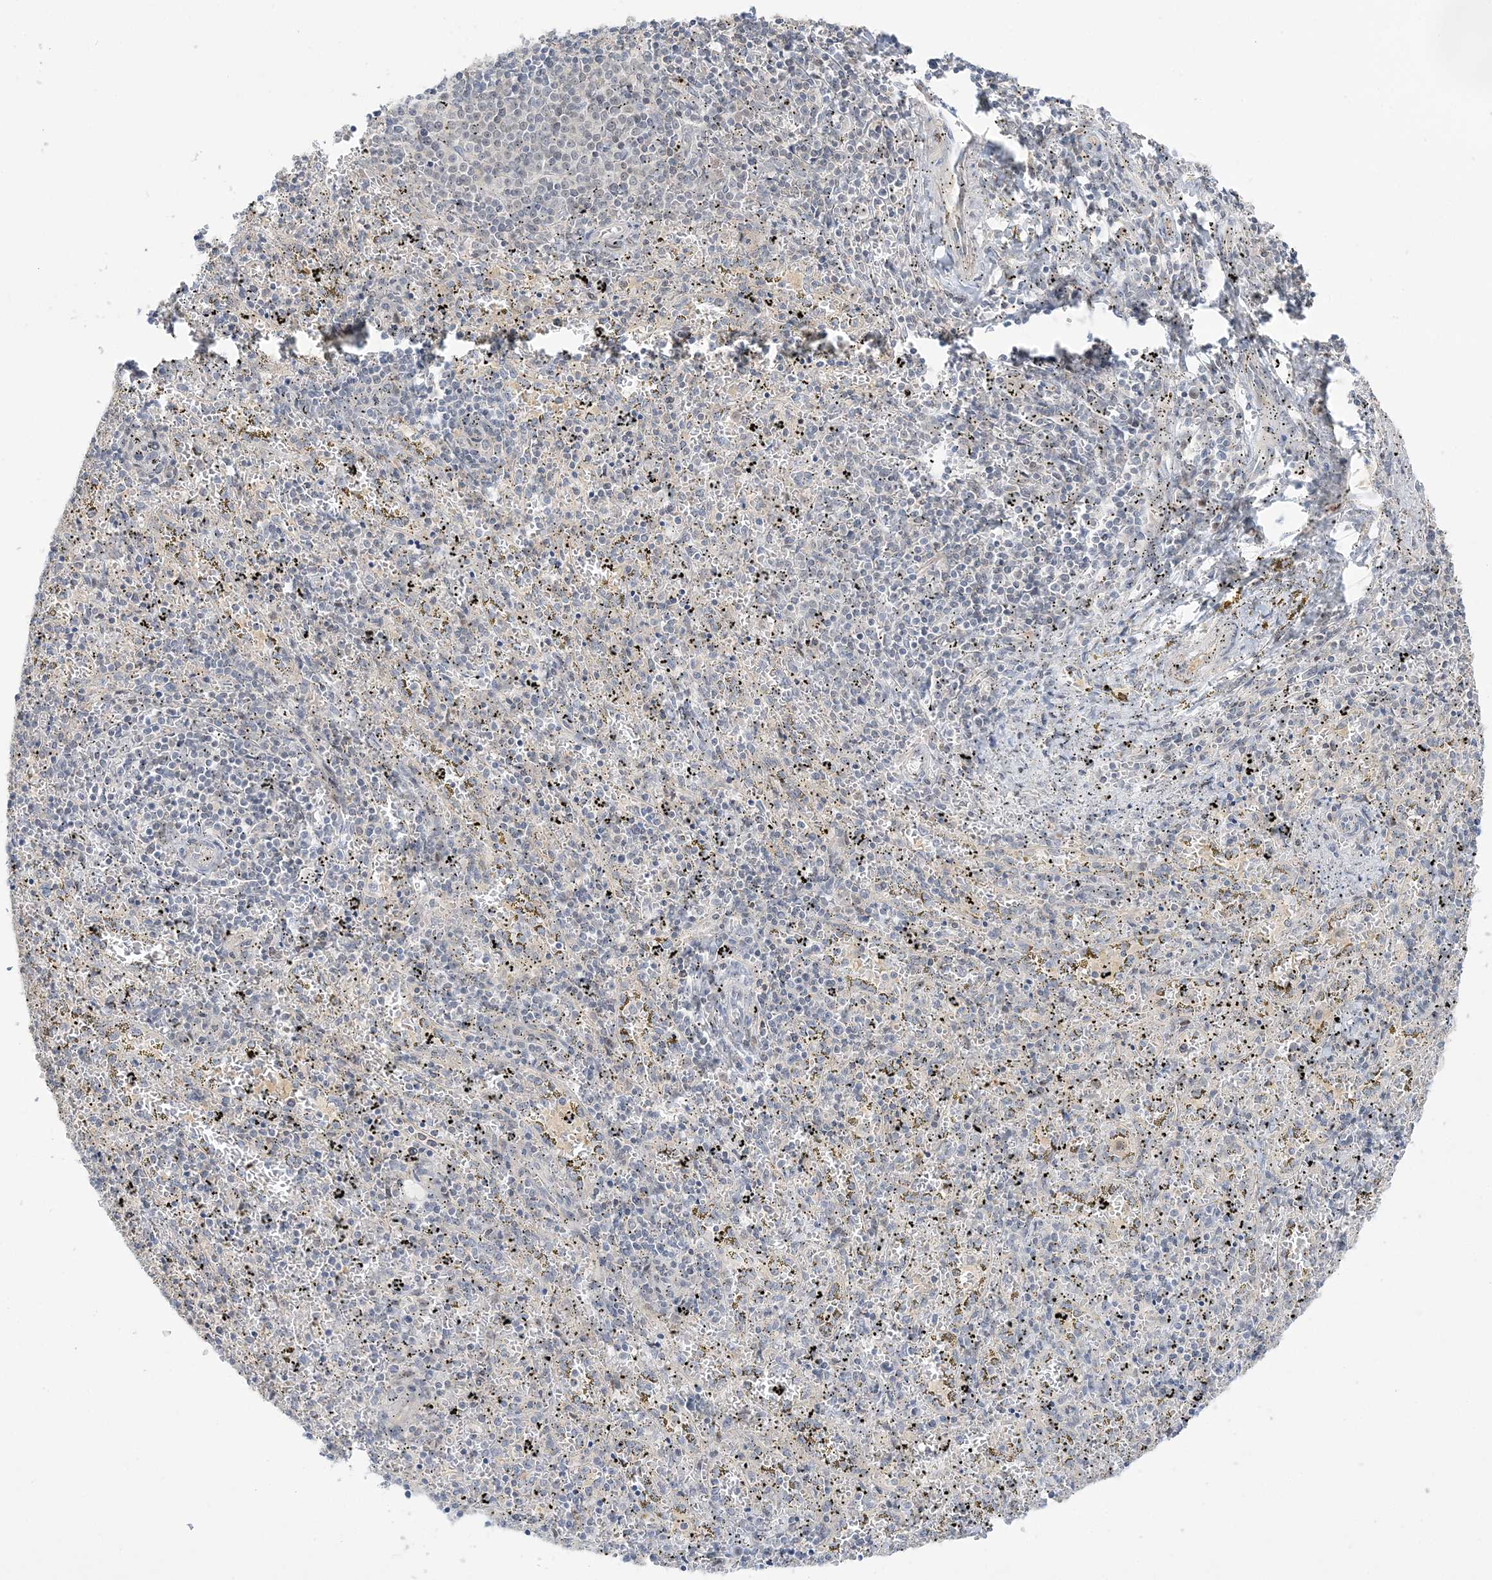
{"staining": {"intensity": "negative", "quantity": "none", "location": "none"}, "tissue": "spleen", "cell_type": "Cells in red pulp", "image_type": "normal", "snomed": [{"axis": "morphology", "description": "Normal tissue, NOS"}, {"axis": "topography", "description": "Spleen"}], "caption": "DAB (3,3'-diaminobenzidine) immunohistochemical staining of unremarkable human spleen reveals no significant expression in cells in red pulp.", "gene": "THADA", "patient": {"sex": "male", "age": 11}}